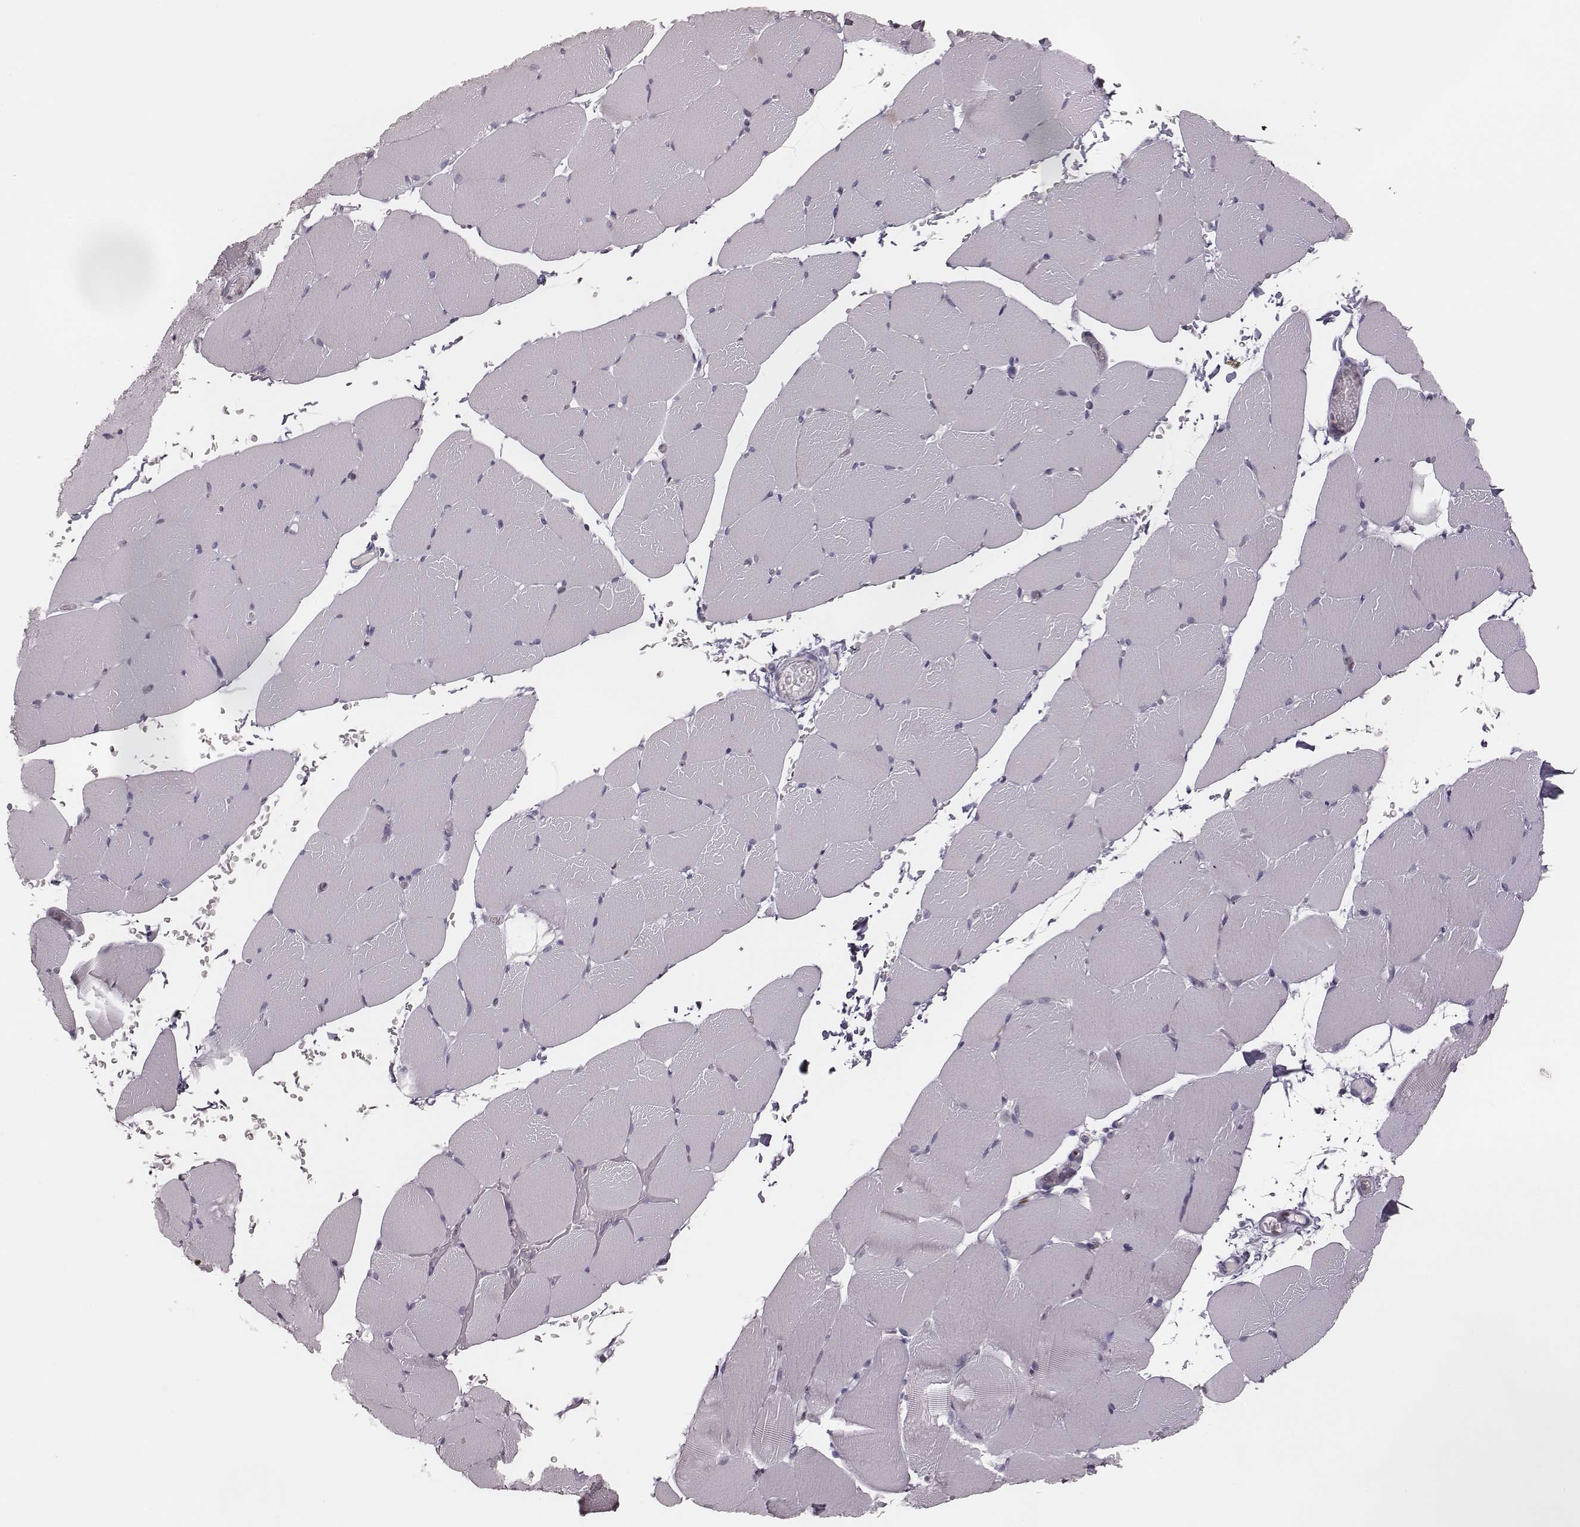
{"staining": {"intensity": "negative", "quantity": "none", "location": "none"}, "tissue": "skeletal muscle", "cell_type": "Myocytes", "image_type": "normal", "snomed": [{"axis": "morphology", "description": "Normal tissue, NOS"}, {"axis": "topography", "description": "Skeletal muscle"}], "caption": "Immunohistochemistry (IHC) micrograph of benign skeletal muscle: human skeletal muscle stained with DAB (3,3'-diaminobenzidine) exhibits no significant protein staining in myocytes.", "gene": "MSX1", "patient": {"sex": "female", "age": 37}}